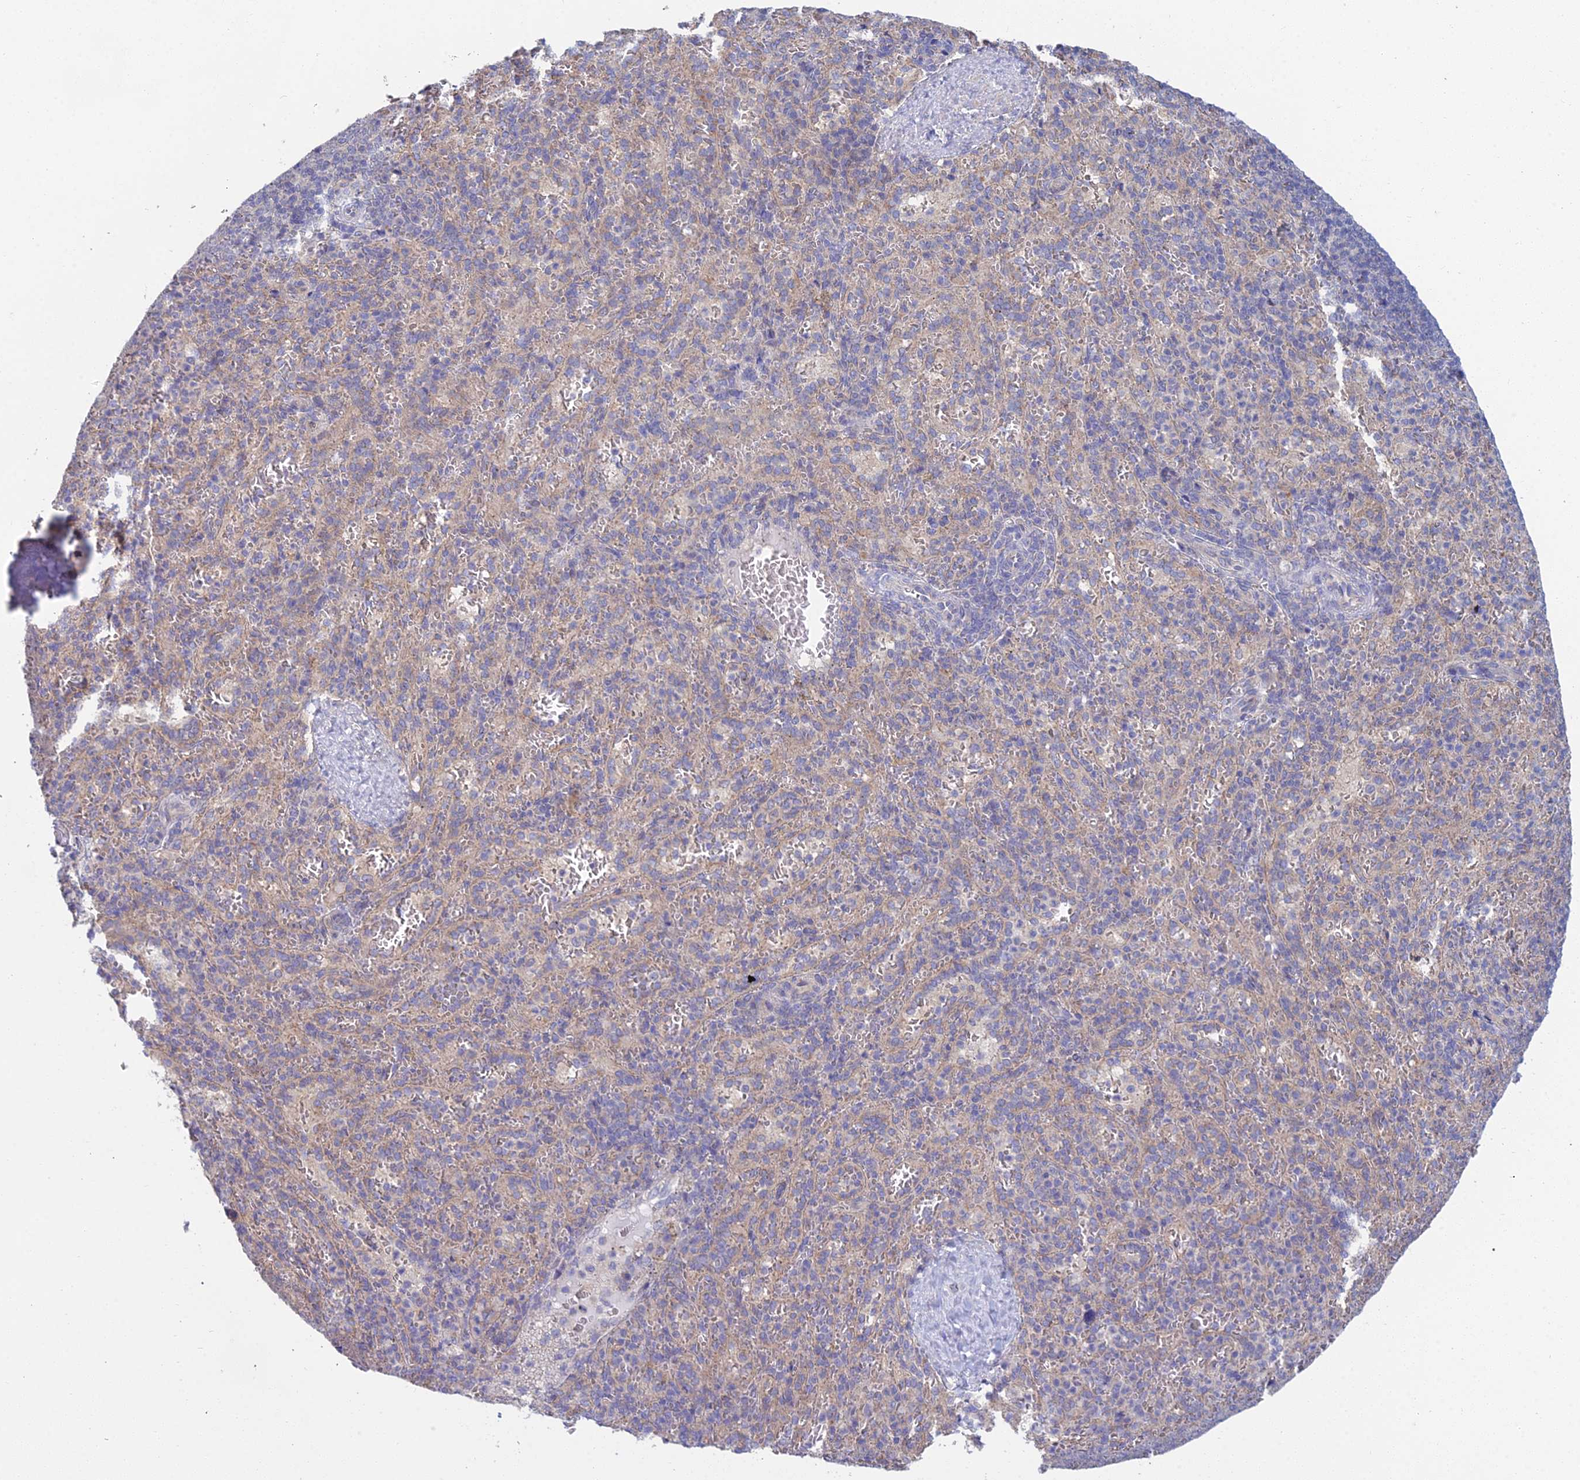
{"staining": {"intensity": "negative", "quantity": "none", "location": "none"}, "tissue": "spleen", "cell_type": "Cells in red pulp", "image_type": "normal", "snomed": [{"axis": "morphology", "description": "Normal tissue, NOS"}, {"axis": "topography", "description": "Spleen"}], "caption": "Protein analysis of unremarkable spleen shows no significant expression in cells in red pulp.", "gene": "METTL26", "patient": {"sex": "female", "age": 21}}